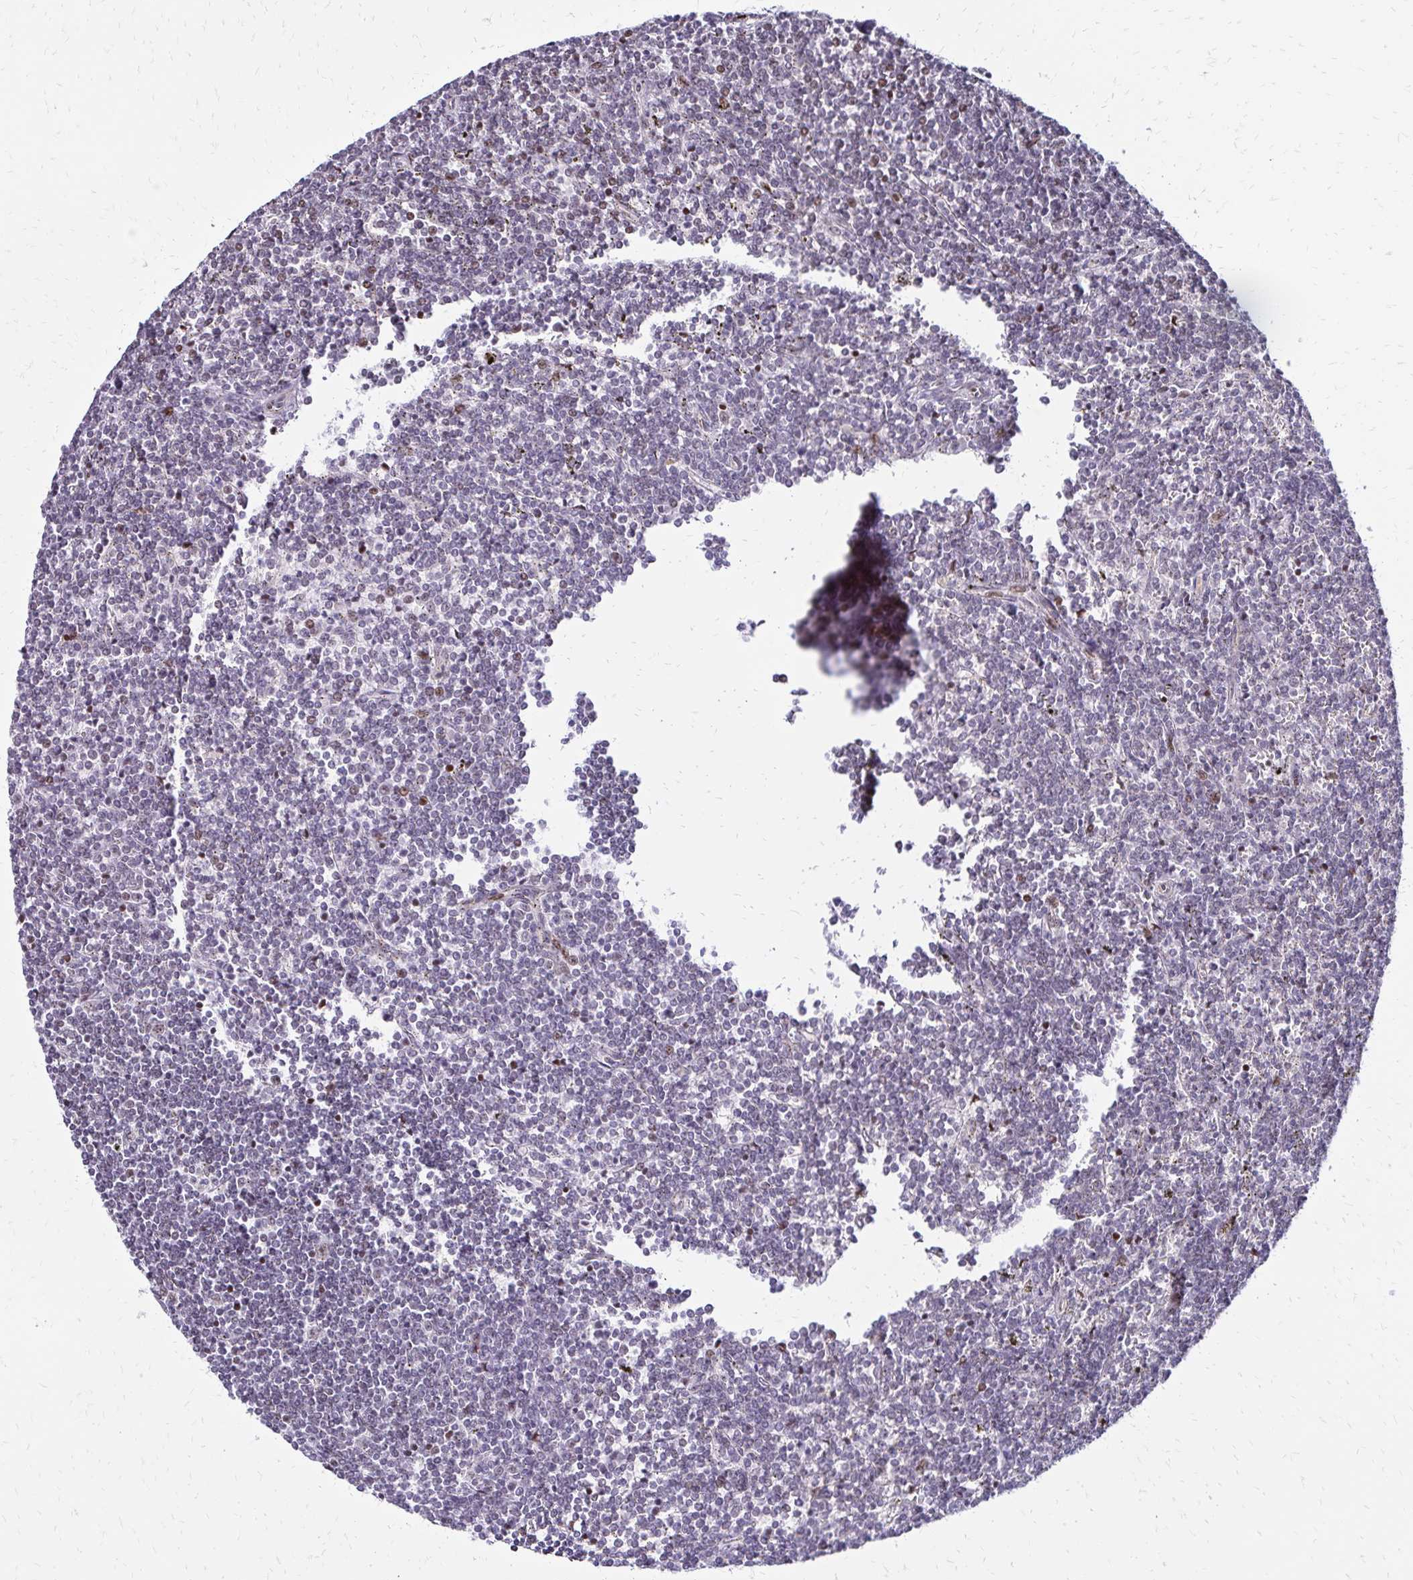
{"staining": {"intensity": "negative", "quantity": "none", "location": "none"}, "tissue": "lymphoma", "cell_type": "Tumor cells", "image_type": "cancer", "snomed": [{"axis": "morphology", "description": "Malignant lymphoma, non-Hodgkin's type, Low grade"}, {"axis": "topography", "description": "Spleen"}], "caption": "Immunohistochemistry of human malignant lymphoma, non-Hodgkin's type (low-grade) exhibits no staining in tumor cells.", "gene": "TOB1", "patient": {"sex": "male", "age": 78}}